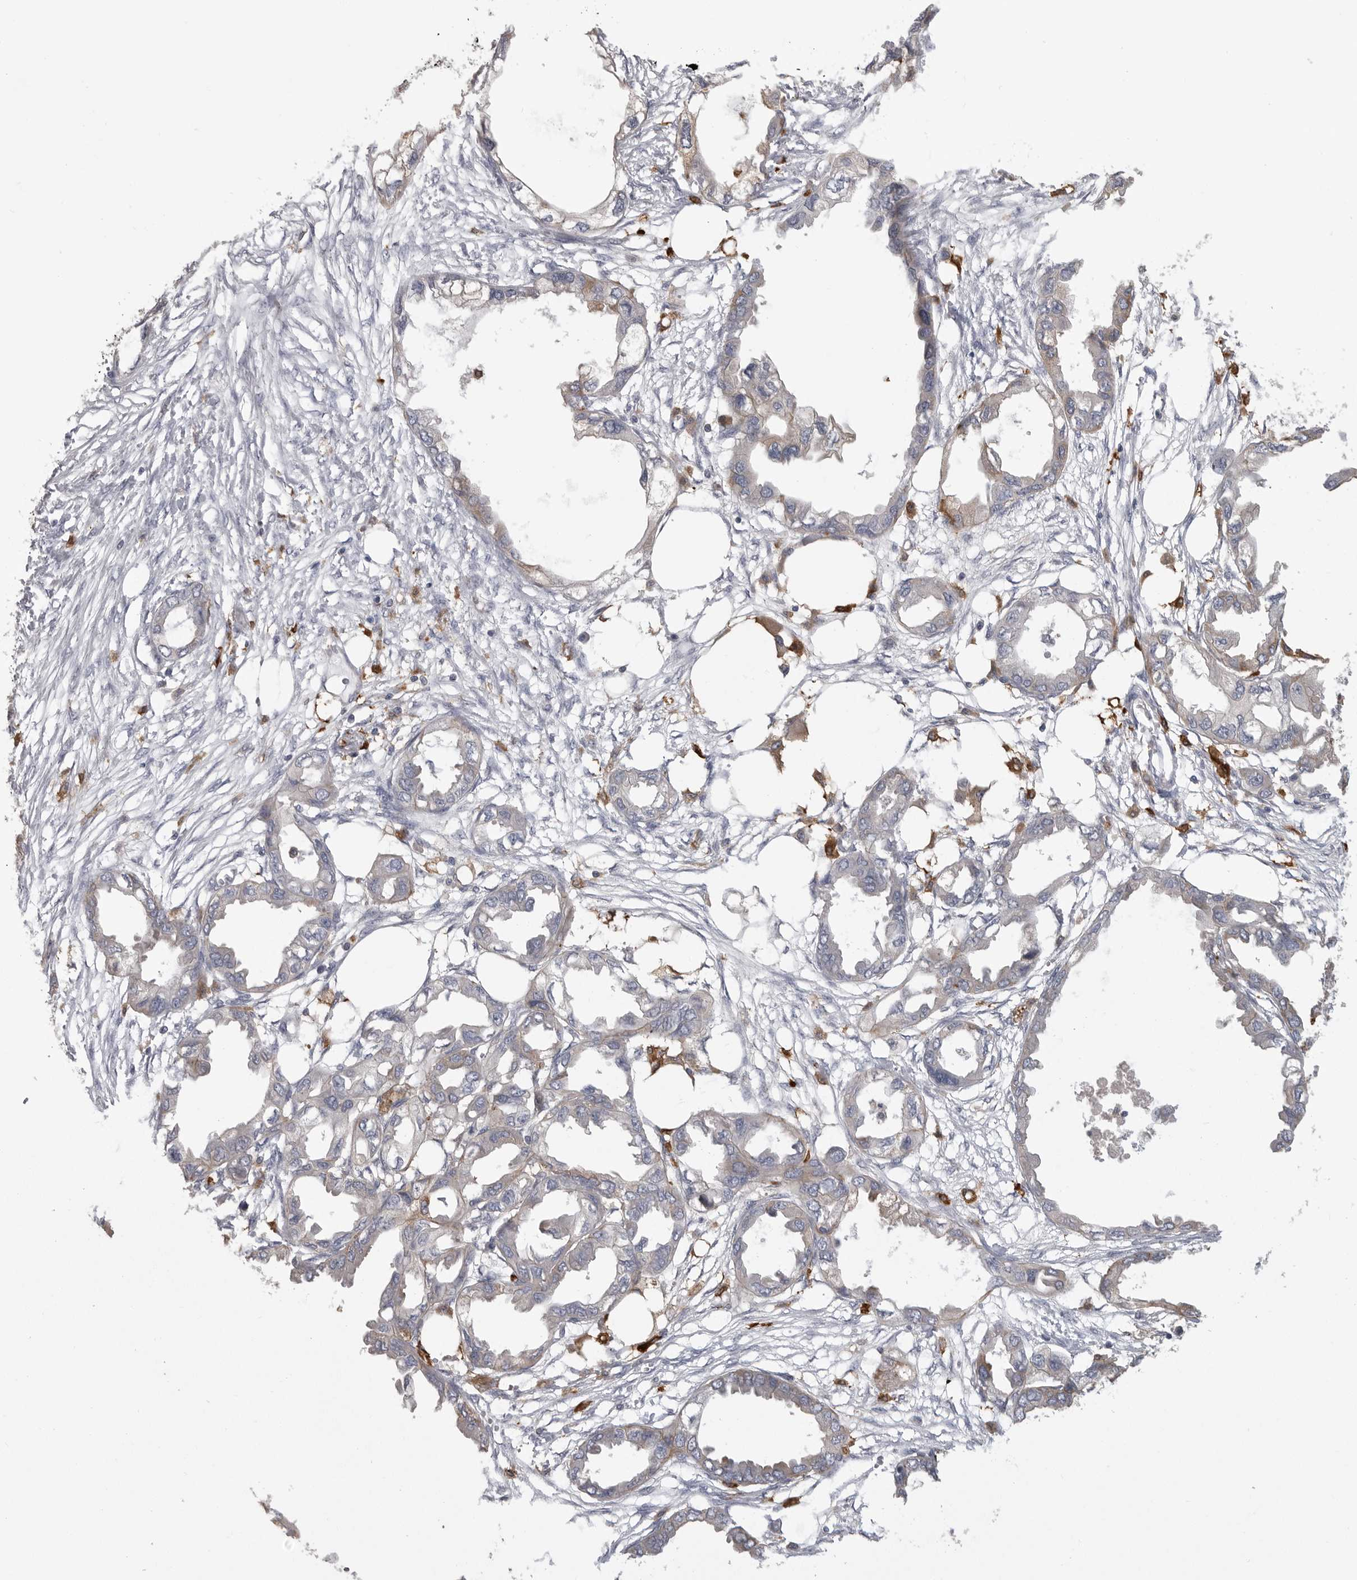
{"staining": {"intensity": "negative", "quantity": "none", "location": "none"}, "tissue": "endometrial cancer", "cell_type": "Tumor cells", "image_type": "cancer", "snomed": [{"axis": "morphology", "description": "Adenocarcinoma, NOS"}, {"axis": "morphology", "description": "Adenocarcinoma, metastatic, NOS"}, {"axis": "topography", "description": "Adipose tissue"}, {"axis": "topography", "description": "Endometrium"}], "caption": "Human endometrial adenocarcinoma stained for a protein using IHC displays no positivity in tumor cells.", "gene": "CMTM6", "patient": {"sex": "female", "age": 67}}